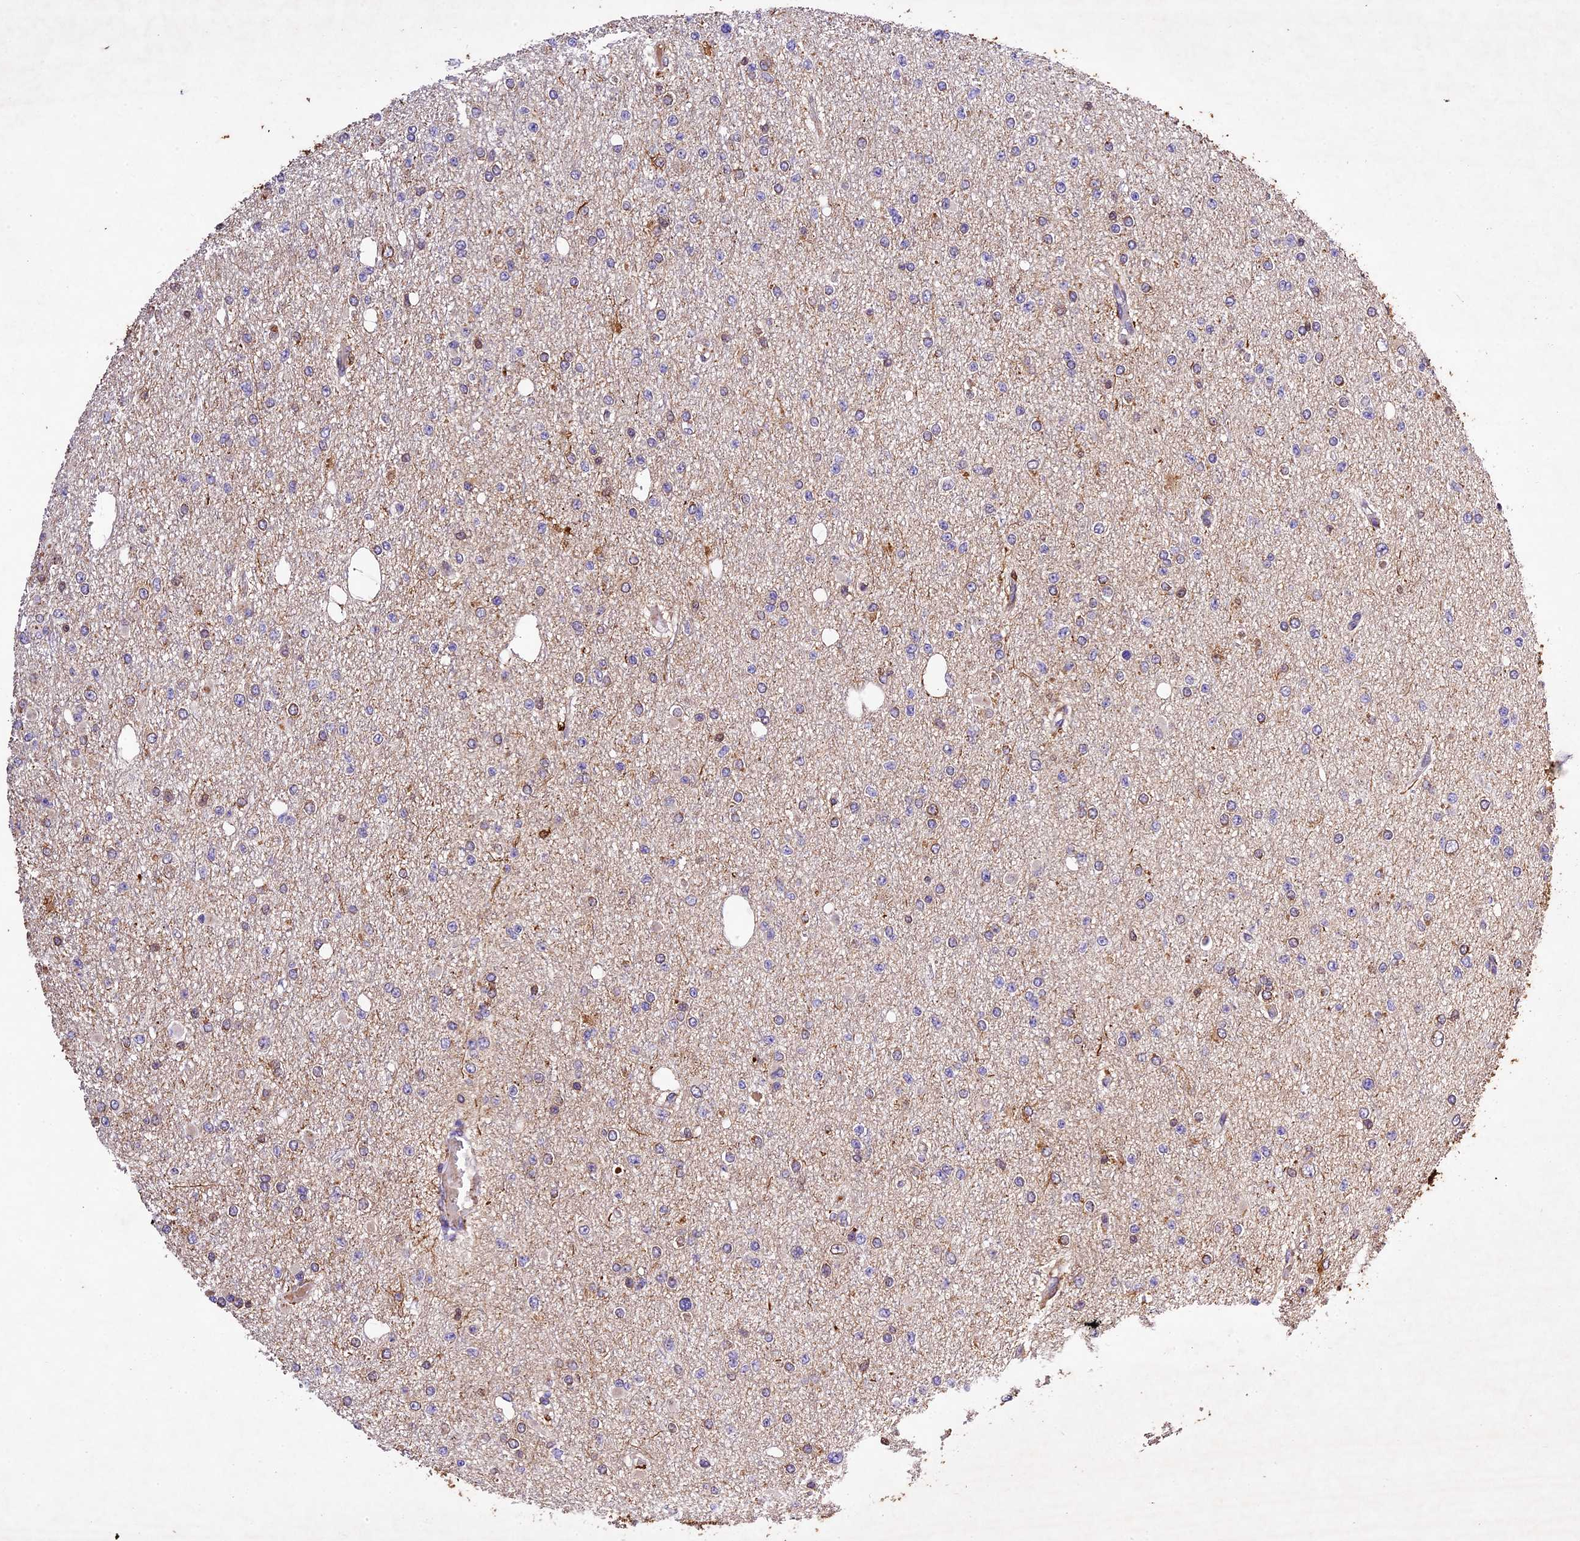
{"staining": {"intensity": "weak", "quantity": "<25%", "location": "cytoplasmic/membranous,nuclear"}, "tissue": "glioma", "cell_type": "Tumor cells", "image_type": "cancer", "snomed": [{"axis": "morphology", "description": "Glioma, malignant, Low grade"}, {"axis": "topography", "description": "Brain"}], "caption": "Protein analysis of malignant glioma (low-grade) displays no significant positivity in tumor cells.", "gene": "CILP2", "patient": {"sex": "female", "age": 22}}